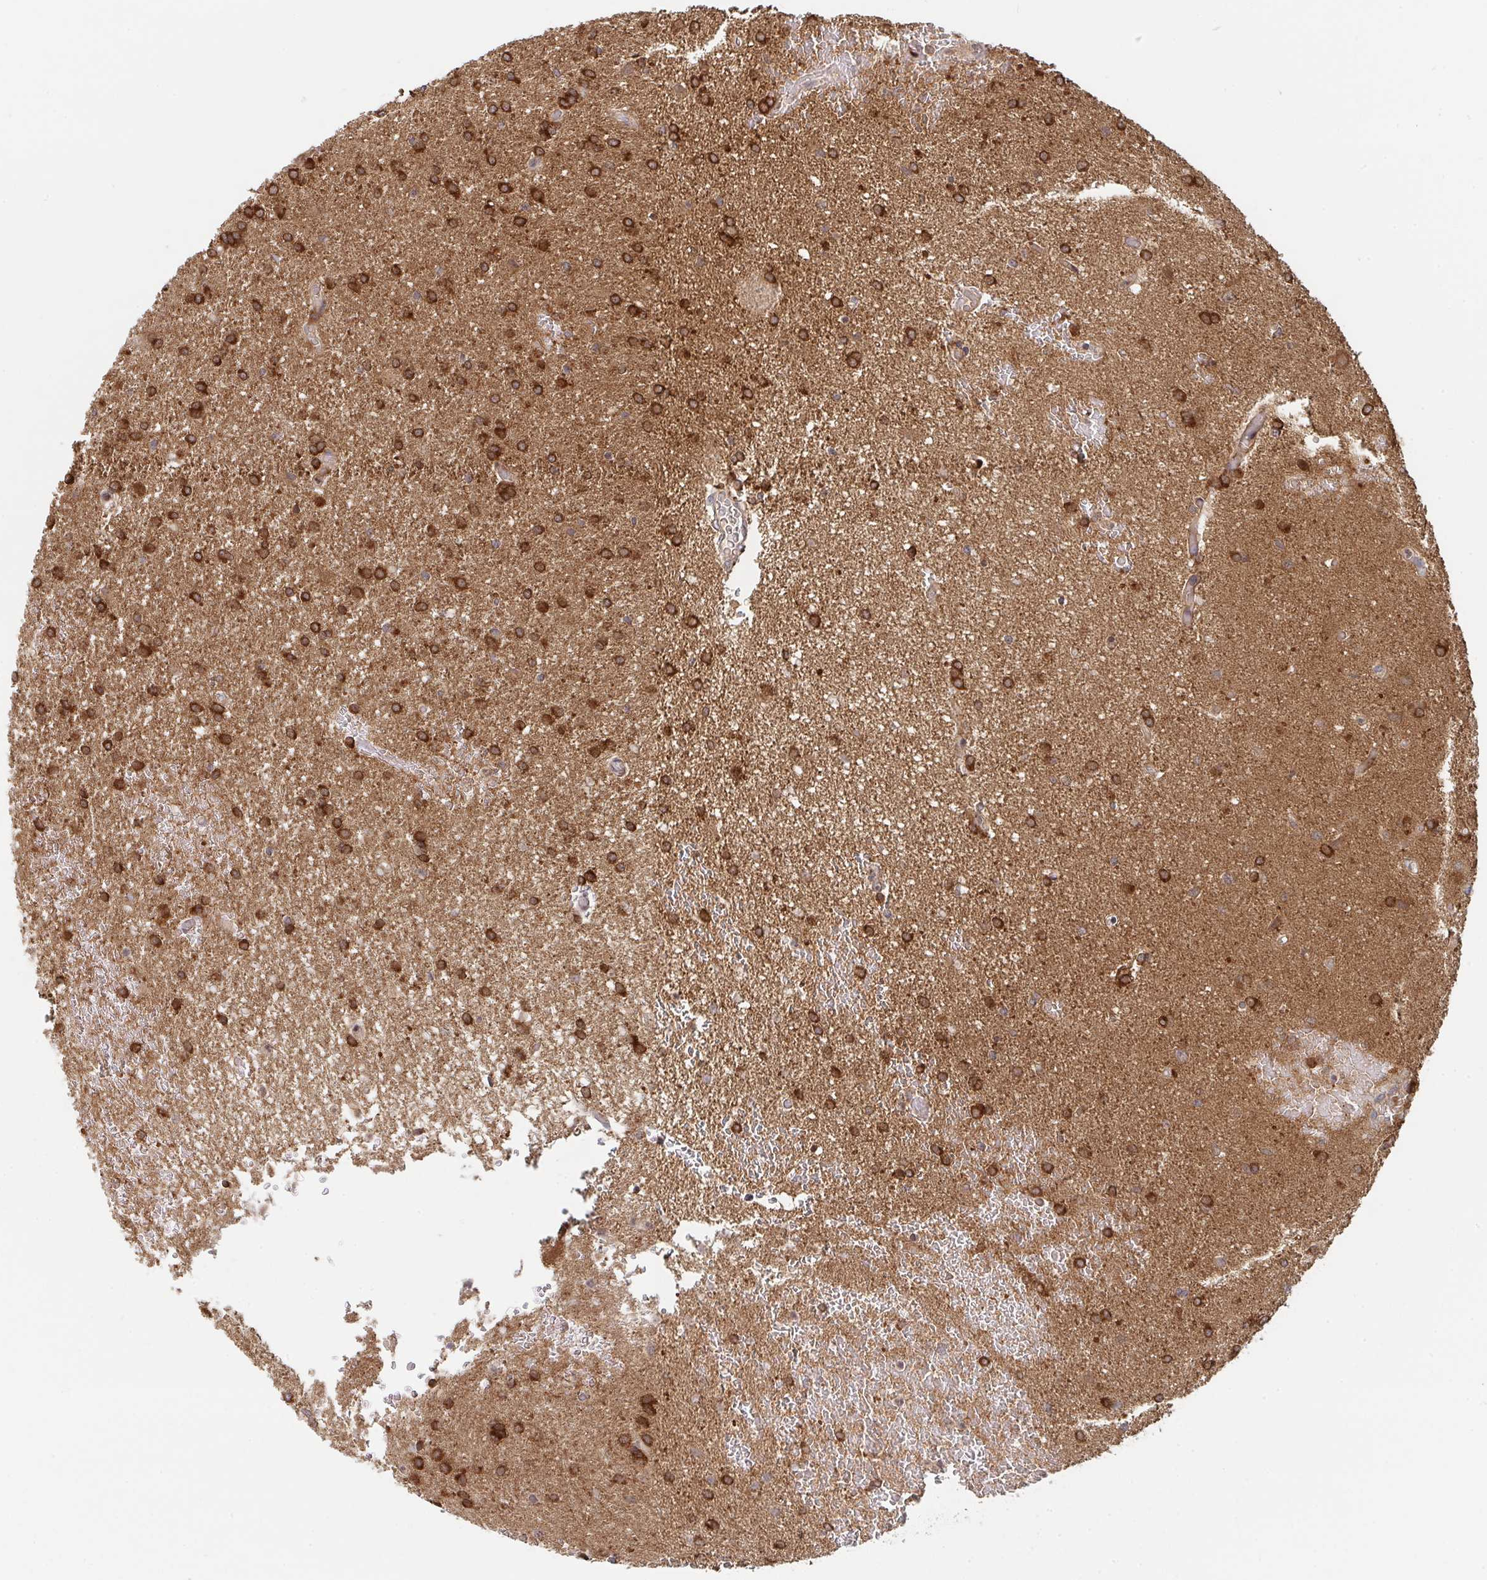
{"staining": {"intensity": "strong", "quantity": ">75%", "location": "cytoplasmic/membranous"}, "tissue": "glioma", "cell_type": "Tumor cells", "image_type": "cancer", "snomed": [{"axis": "morphology", "description": "Glioma, malignant, High grade"}, {"axis": "topography", "description": "Brain"}], "caption": "Tumor cells demonstrate high levels of strong cytoplasmic/membranous expression in about >75% of cells in human glioma.", "gene": "DCST1", "patient": {"sex": "female", "age": 50}}